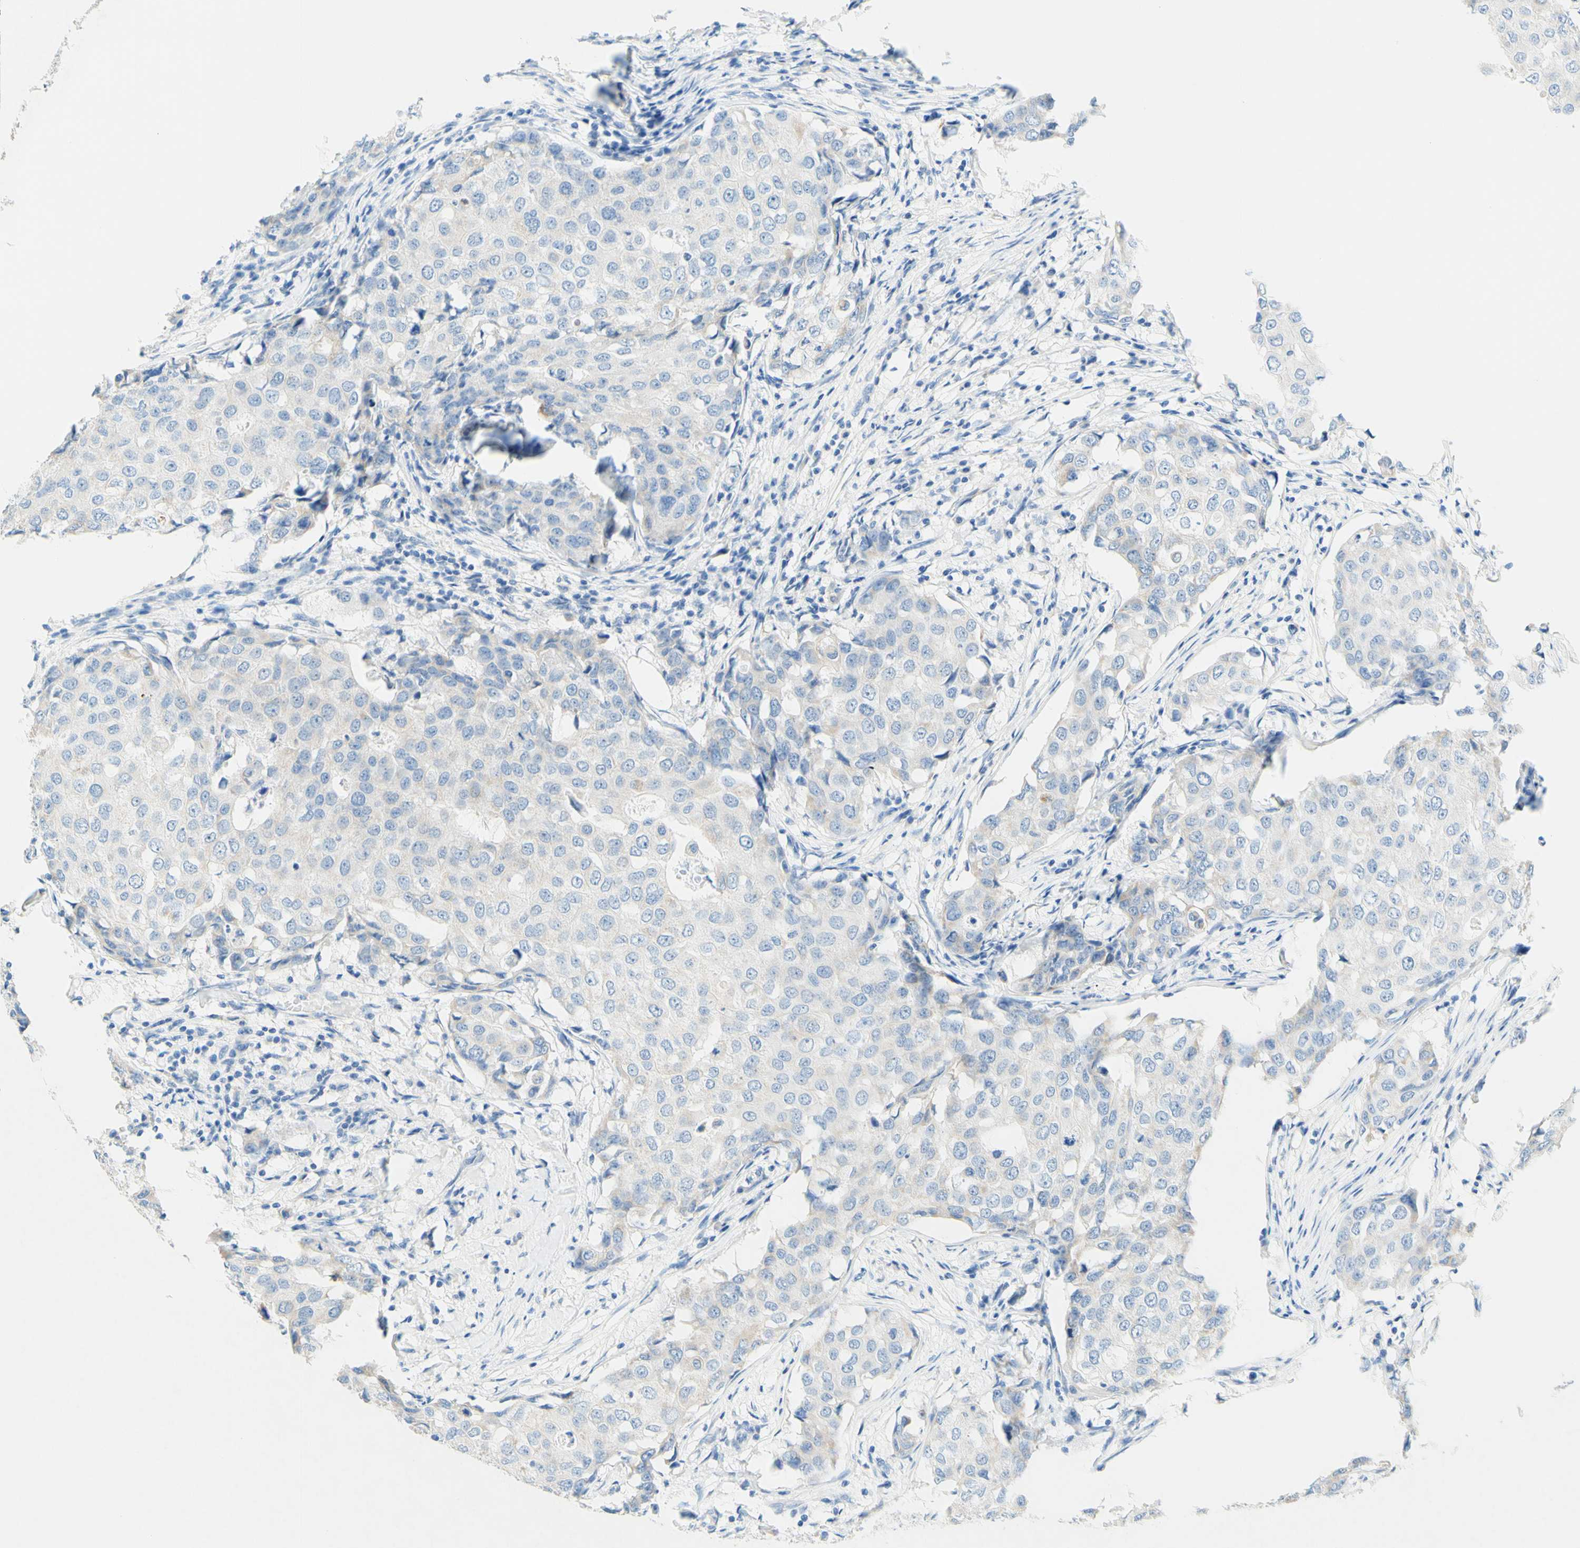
{"staining": {"intensity": "negative", "quantity": "none", "location": "none"}, "tissue": "breast cancer", "cell_type": "Tumor cells", "image_type": "cancer", "snomed": [{"axis": "morphology", "description": "Duct carcinoma"}, {"axis": "topography", "description": "Breast"}], "caption": "Histopathology image shows no protein expression in tumor cells of invasive ductal carcinoma (breast) tissue.", "gene": "SLC46A1", "patient": {"sex": "female", "age": 27}}